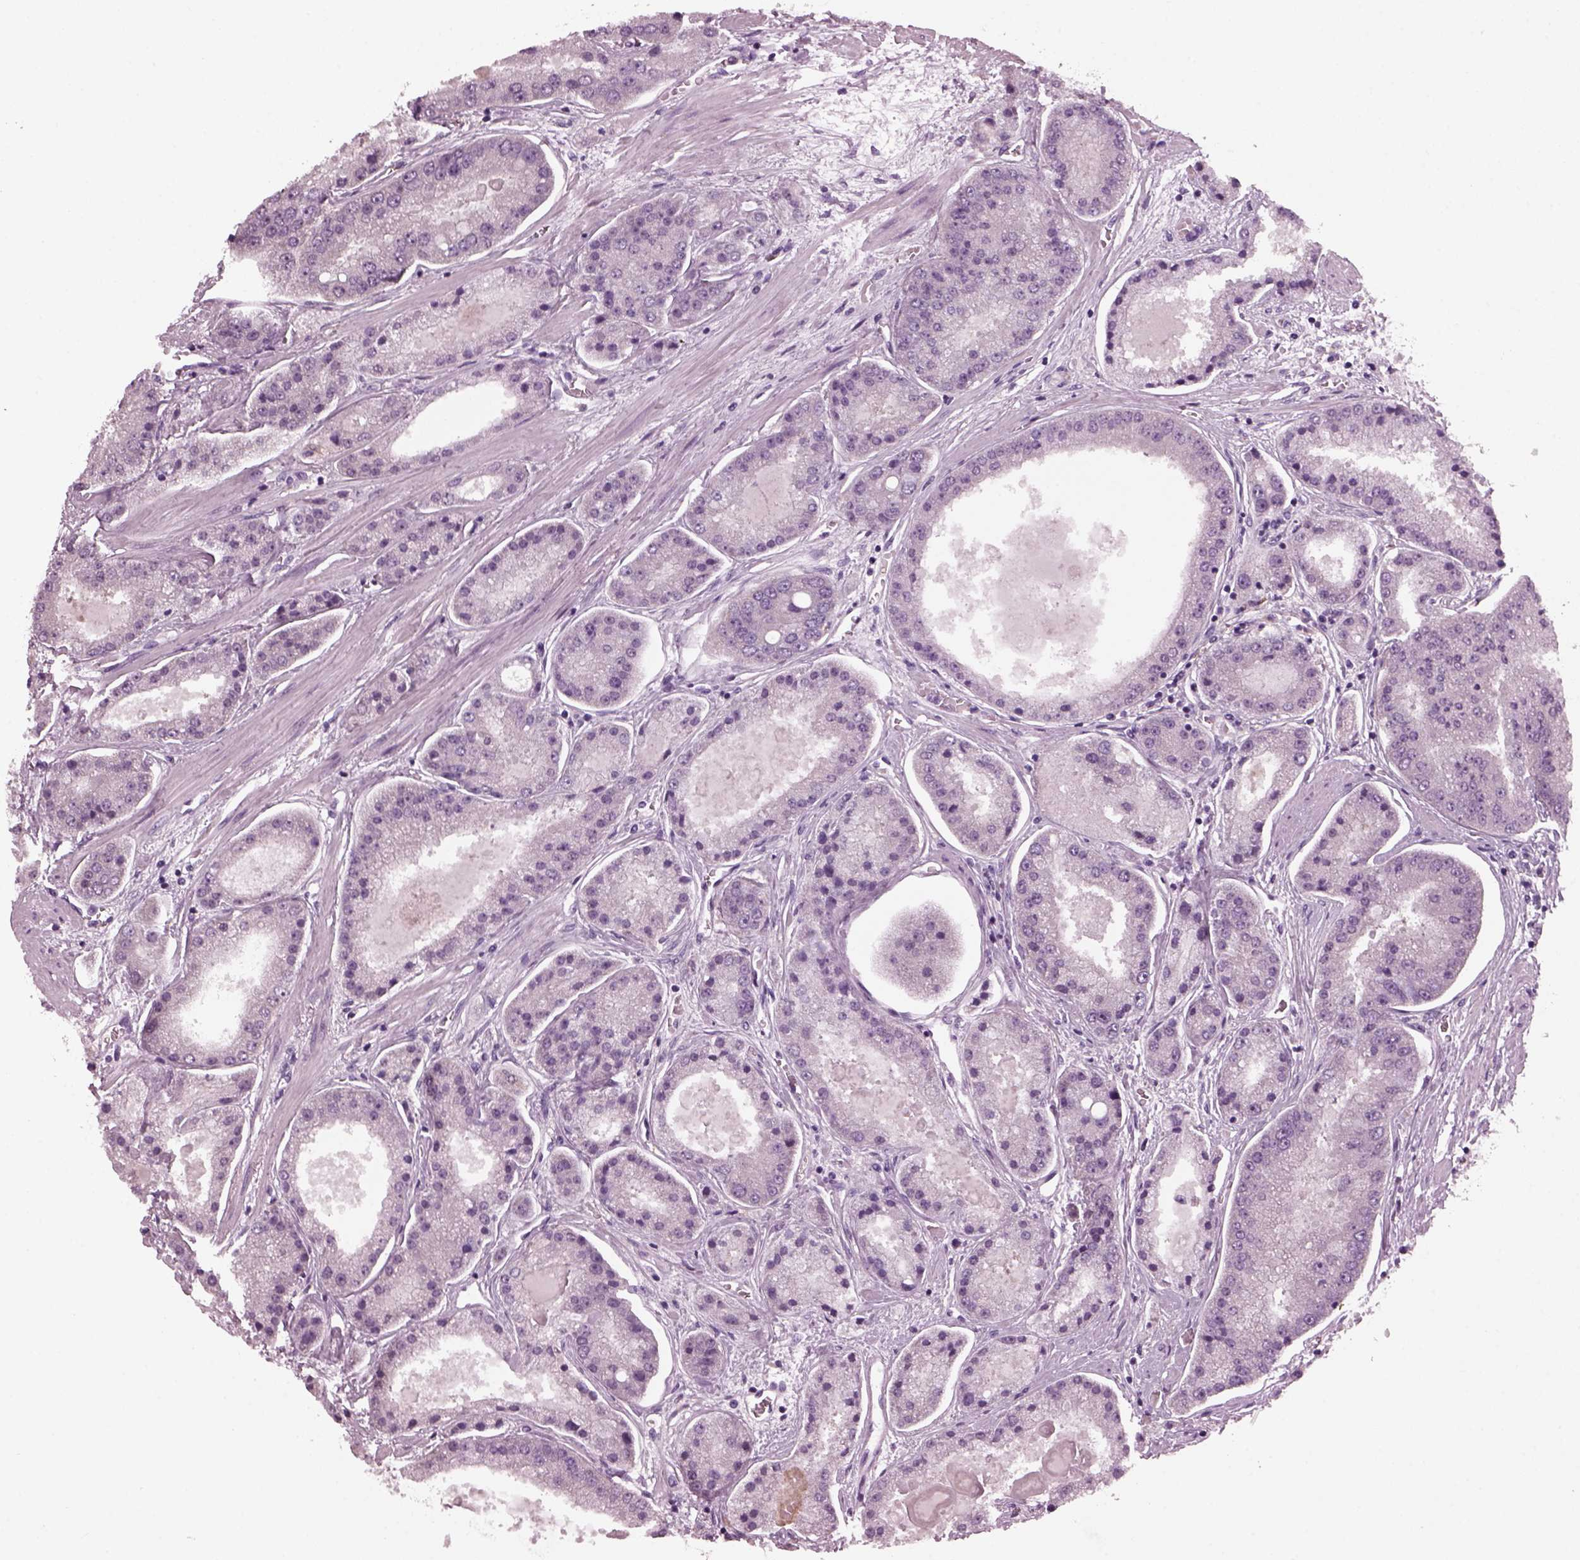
{"staining": {"intensity": "negative", "quantity": "none", "location": "none"}, "tissue": "prostate cancer", "cell_type": "Tumor cells", "image_type": "cancer", "snomed": [{"axis": "morphology", "description": "Adenocarcinoma, High grade"}, {"axis": "topography", "description": "Prostate"}], "caption": "The histopathology image exhibits no staining of tumor cells in prostate cancer.", "gene": "SHTN1", "patient": {"sex": "male", "age": 67}}